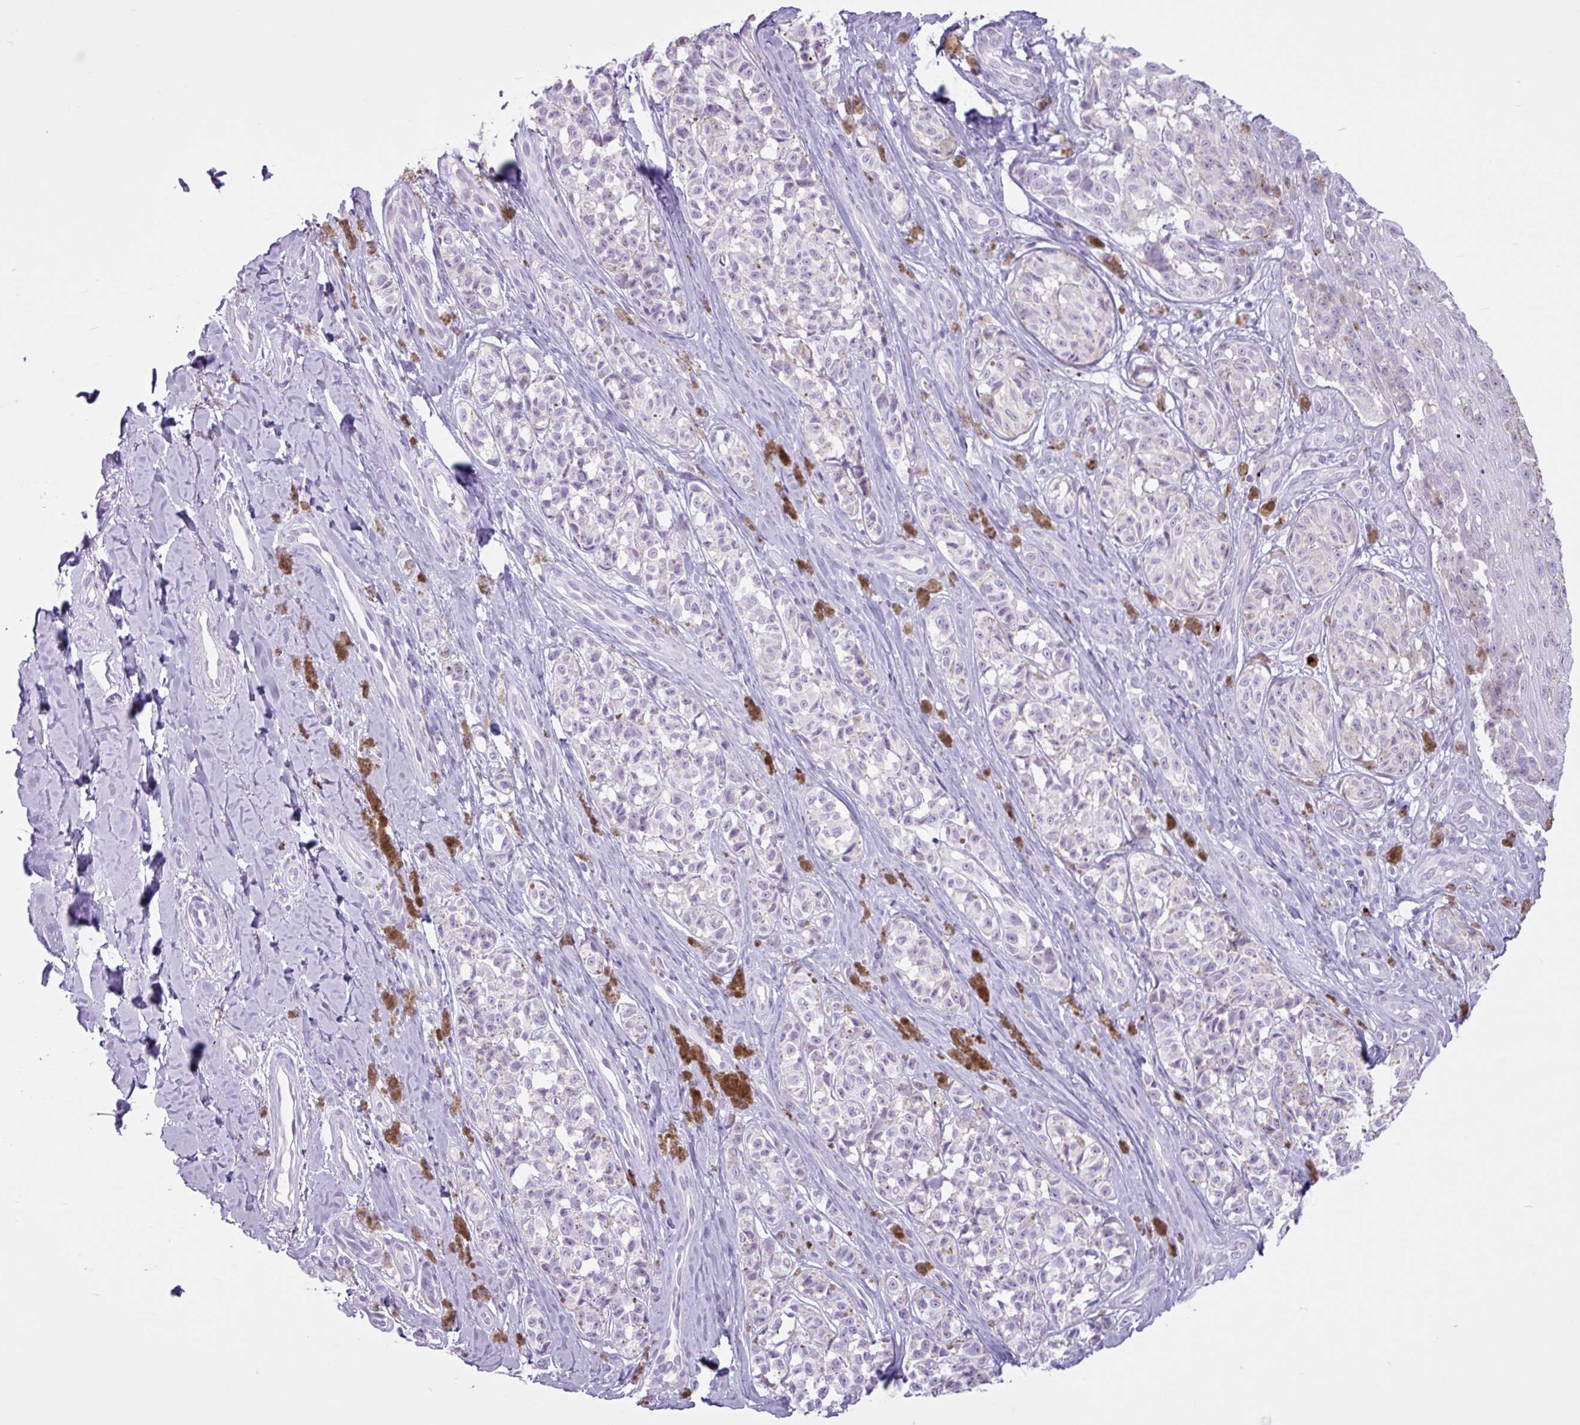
{"staining": {"intensity": "negative", "quantity": "none", "location": "none"}, "tissue": "melanoma", "cell_type": "Tumor cells", "image_type": "cancer", "snomed": [{"axis": "morphology", "description": "Malignant melanoma, NOS"}, {"axis": "topography", "description": "Skin"}], "caption": "Malignant melanoma was stained to show a protein in brown. There is no significant staining in tumor cells. The staining was performed using DAB to visualize the protein expression in brown, while the nuclei were stained in blue with hematoxylin (Magnification: 20x).", "gene": "TMEM178A", "patient": {"sex": "female", "age": 65}}